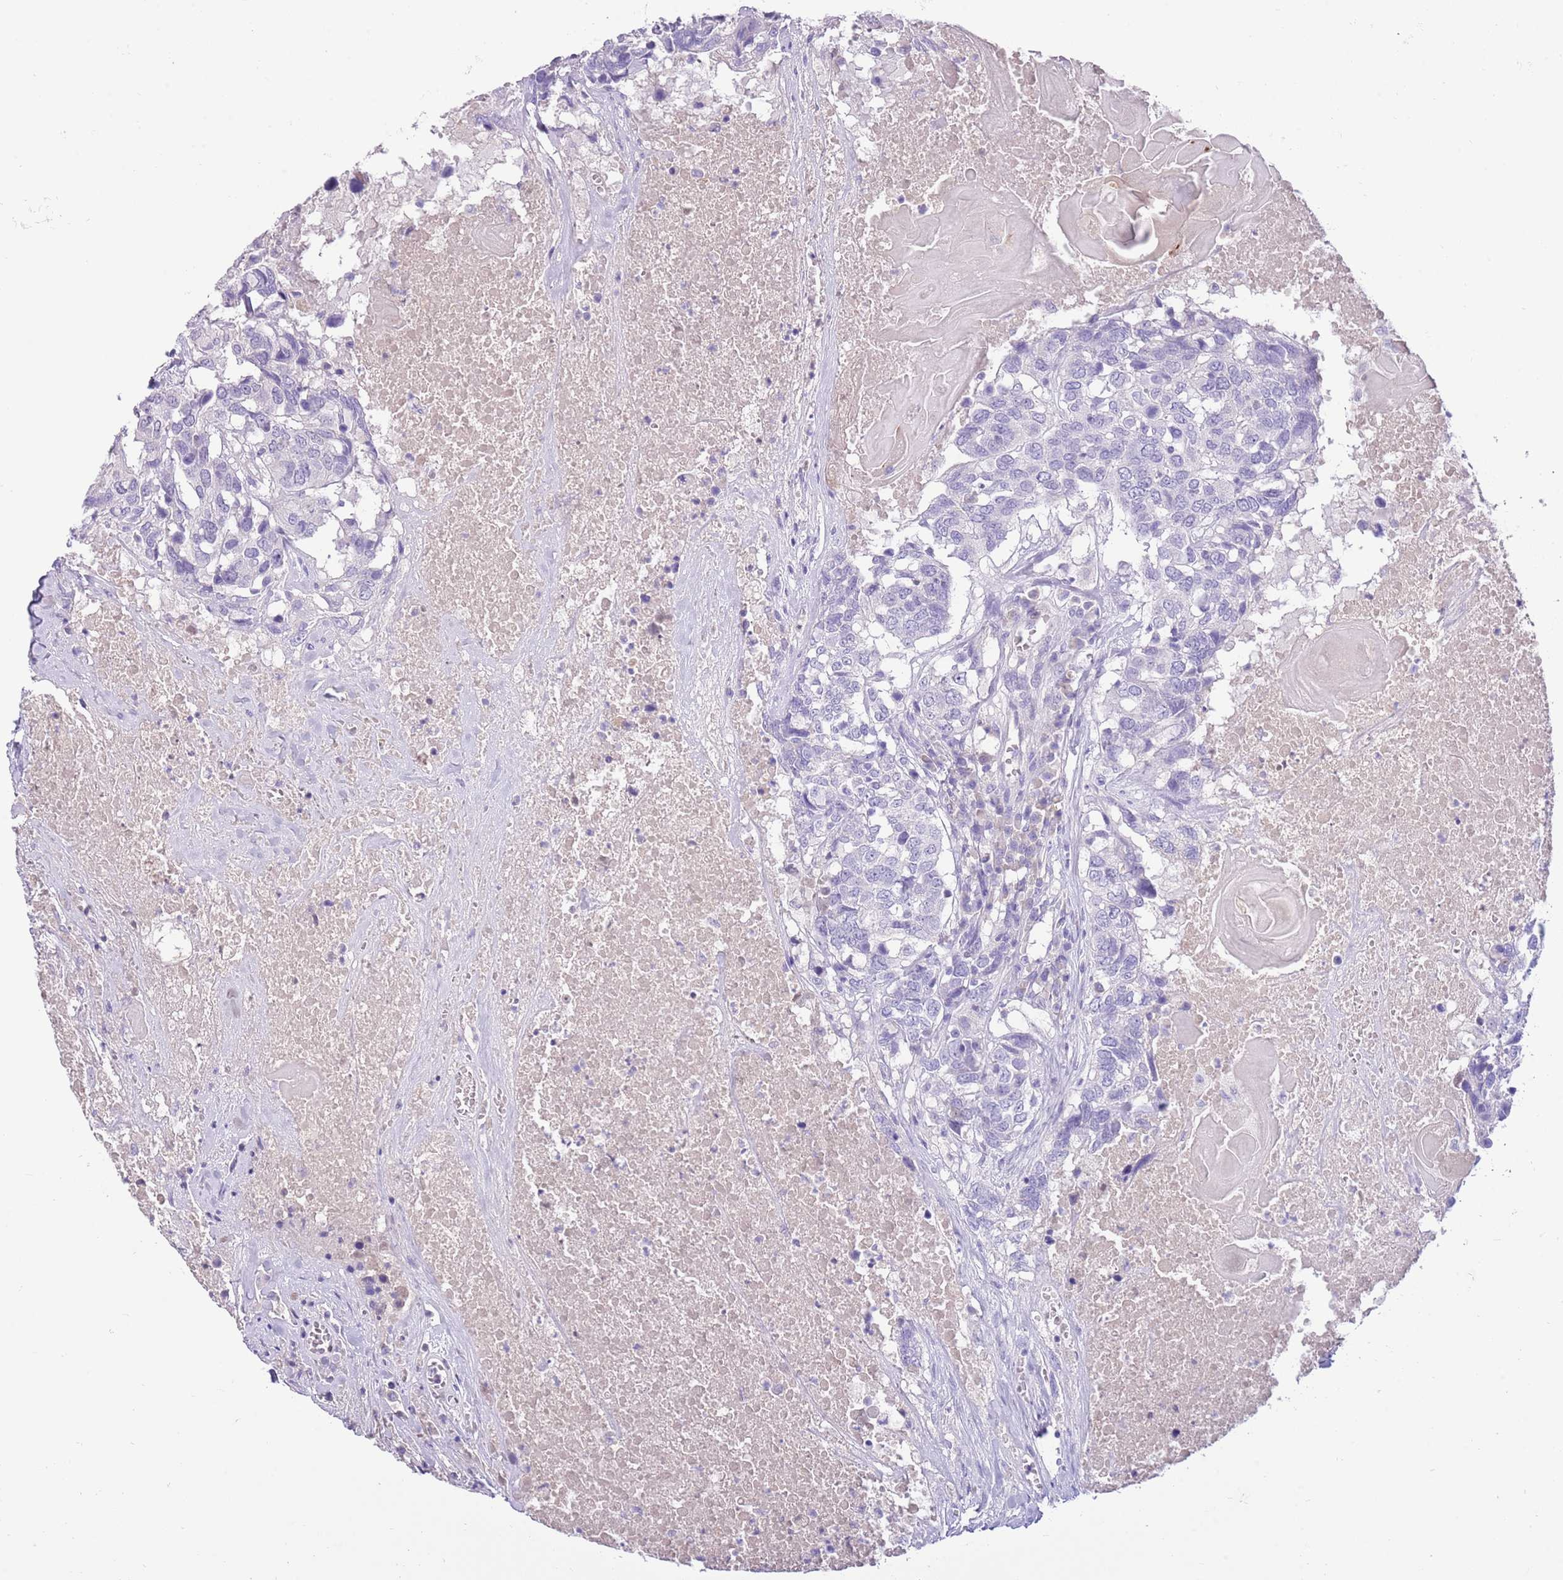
{"staining": {"intensity": "negative", "quantity": "none", "location": "none"}, "tissue": "head and neck cancer", "cell_type": "Tumor cells", "image_type": "cancer", "snomed": [{"axis": "morphology", "description": "Squamous cell carcinoma, NOS"}, {"axis": "topography", "description": "Head-Neck"}], "caption": "This is an immunohistochemistry micrograph of head and neck cancer. There is no staining in tumor cells.", "gene": "TOX2", "patient": {"sex": "male", "age": 66}}